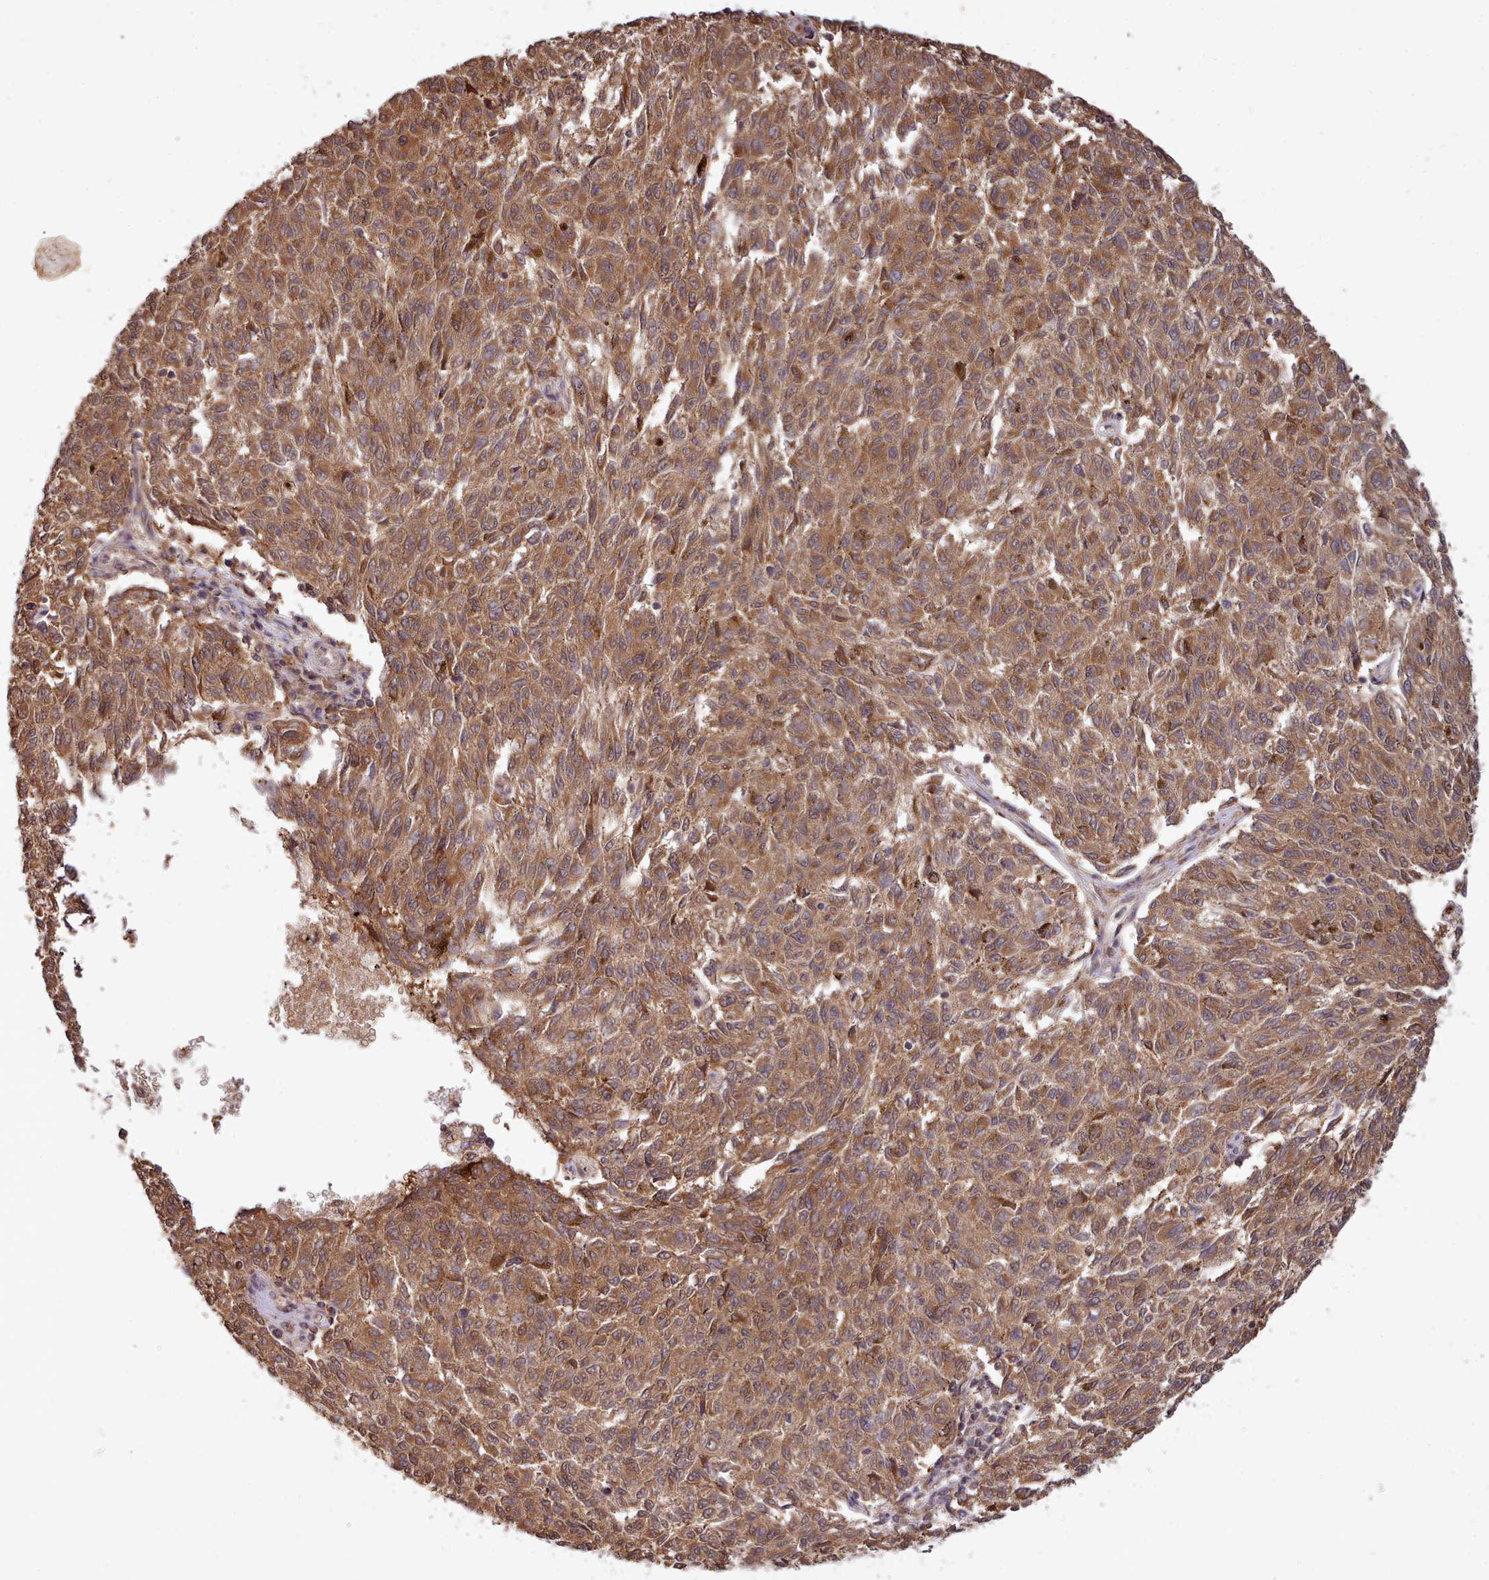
{"staining": {"intensity": "strong", "quantity": ">75%", "location": "cytoplasmic/membranous"}, "tissue": "melanoma", "cell_type": "Tumor cells", "image_type": "cancer", "snomed": [{"axis": "morphology", "description": "Malignant melanoma, NOS"}, {"axis": "topography", "description": "Skin"}], "caption": "A high-resolution histopathology image shows immunohistochemistry (IHC) staining of melanoma, which exhibits strong cytoplasmic/membranous expression in about >75% of tumor cells.", "gene": "ARL17A", "patient": {"sex": "female", "age": 72}}